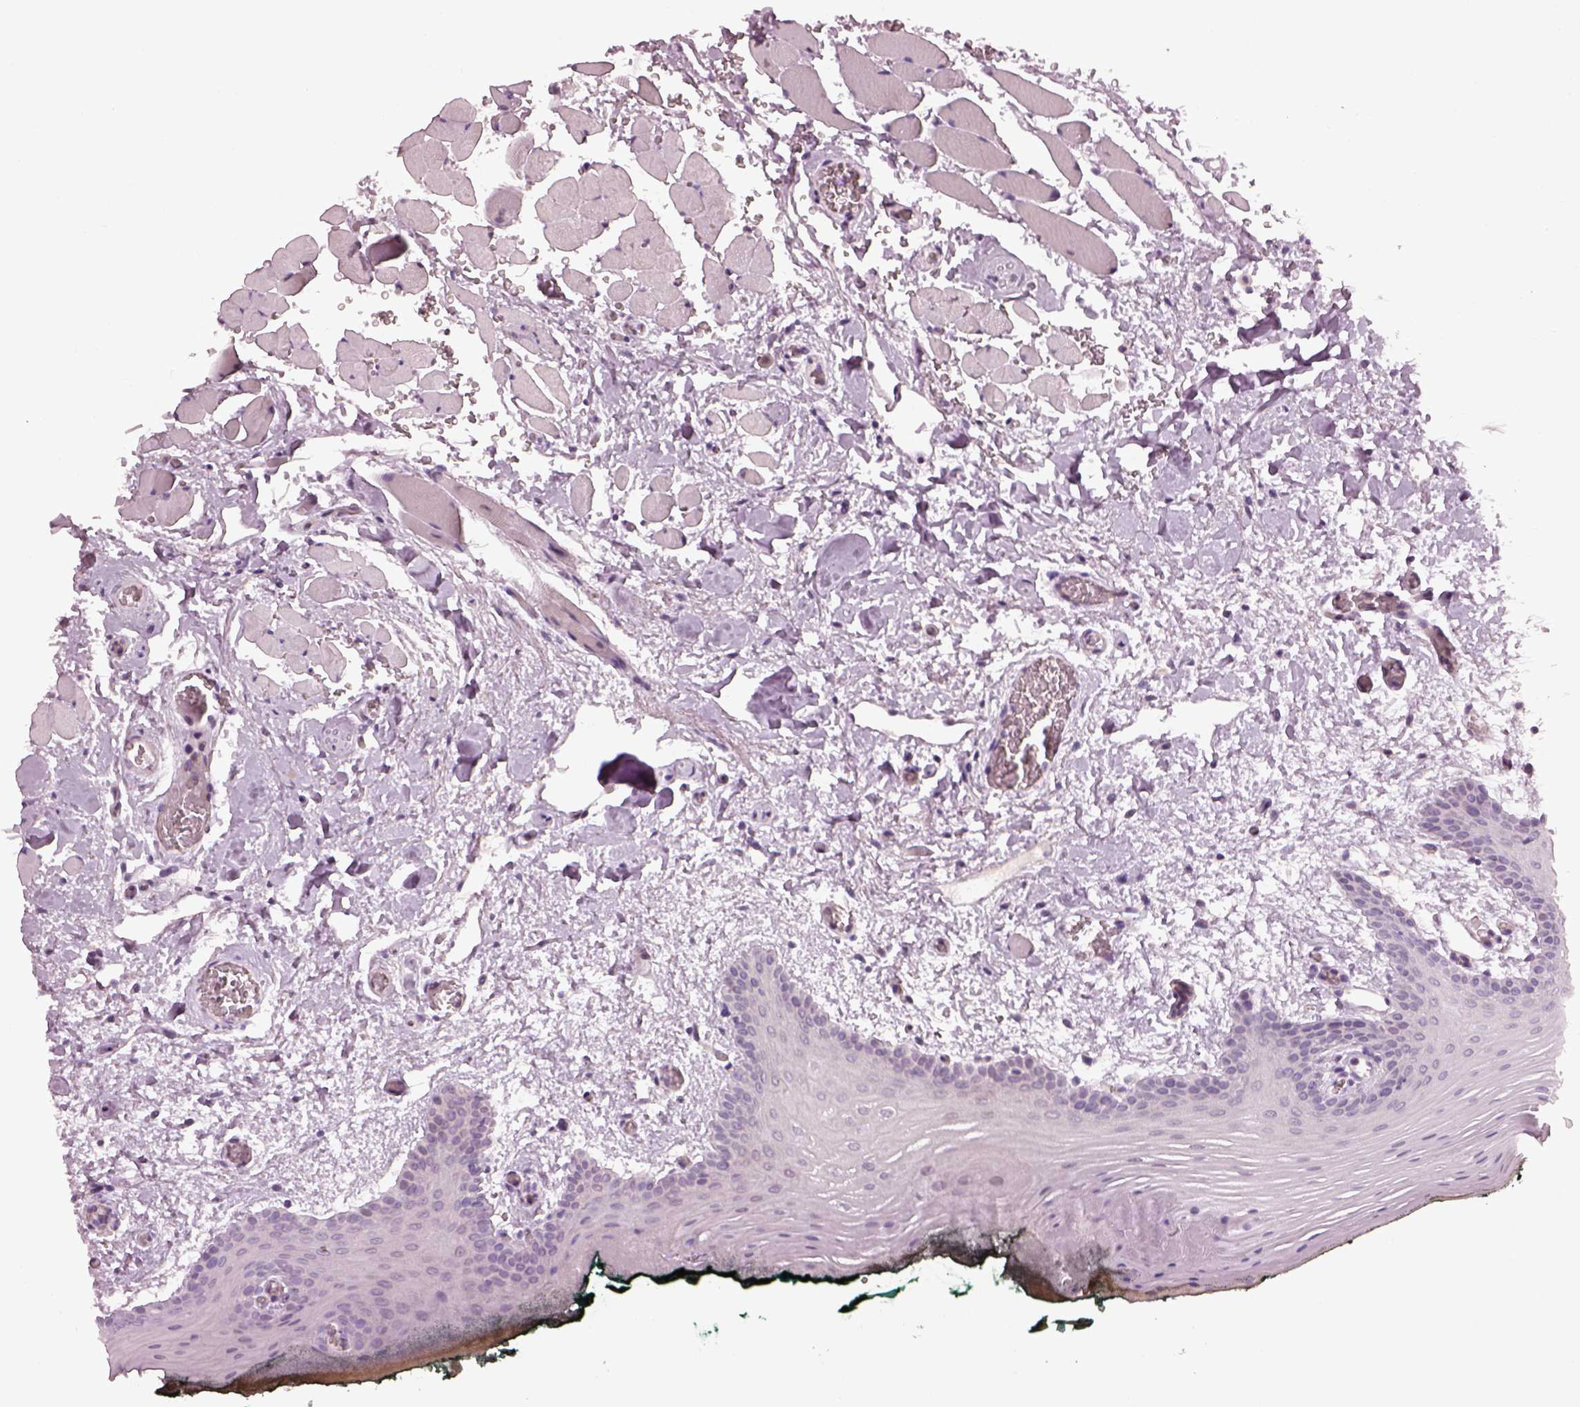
{"staining": {"intensity": "negative", "quantity": "none", "location": "none"}, "tissue": "oral mucosa", "cell_type": "Squamous epithelial cells", "image_type": "normal", "snomed": [{"axis": "morphology", "description": "Normal tissue, NOS"}, {"axis": "topography", "description": "Oral tissue"}, {"axis": "topography", "description": "Head-Neck"}], "caption": "High power microscopy histopathology image of an immunohistochemistry (IHC) image of normal oral mucosa, revealing no significant expression in squamous epithelial cells.", "gene": "CACNG4", "patient": {"sex": "male", "age": 65}}